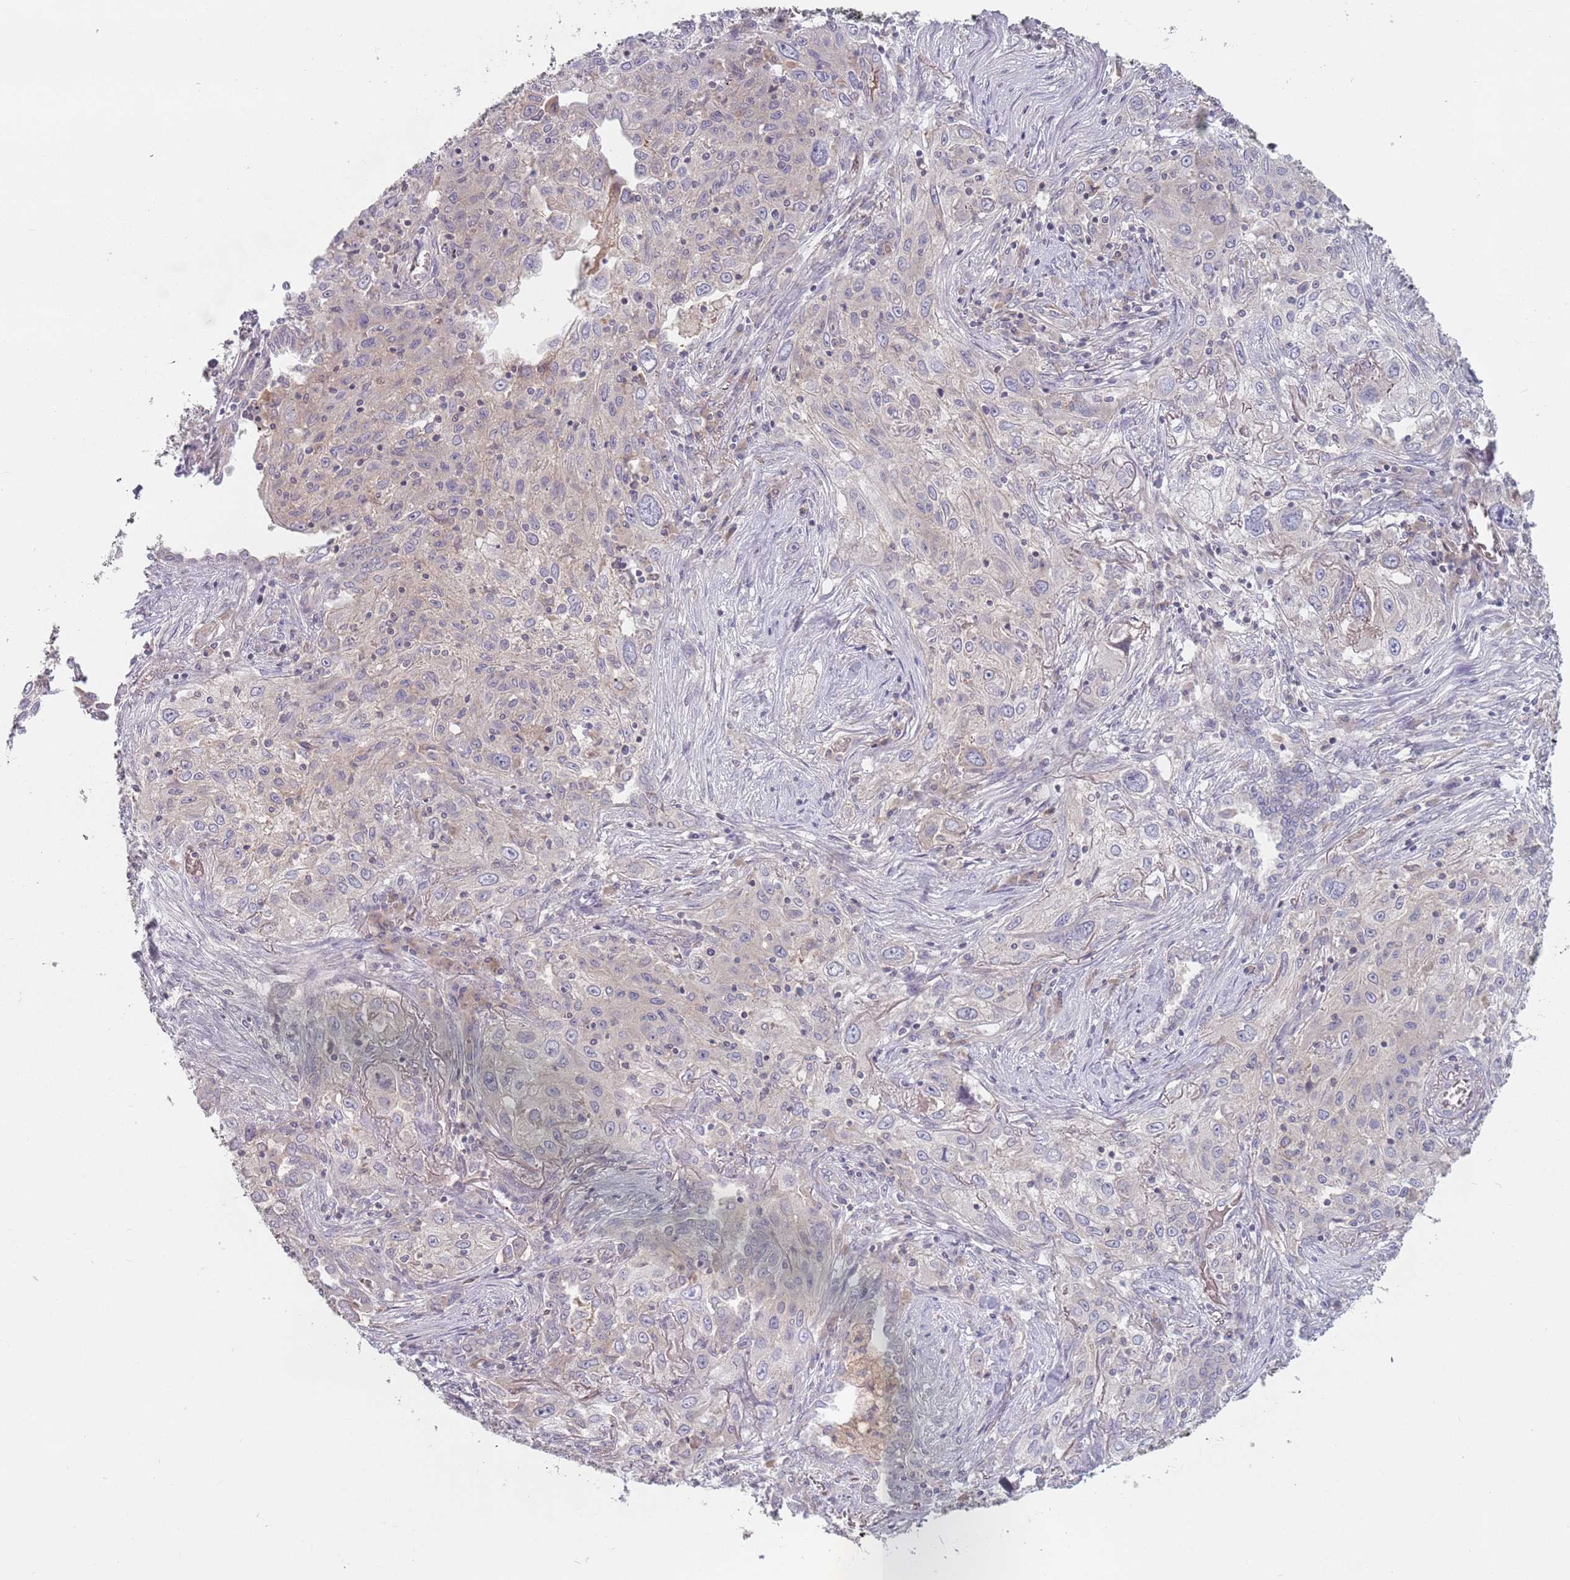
{"staining": {"intensity": "negative", "quantity": "none", "location": "none"}, "tissue": "lung cancer", "cell_type": "Tumor cells", "image_type": "cancer", "snomed": [{"axis": "morphology", "description": "Squamous cell carcinoma, NOS"}, {"axis": "topography", "description": "Lung"}], "caption": "Immunohistochemistry (IHC) photomicrograph of neoplastic tissue: lung cancer stained with DAB (3,3'-diaminobenzidine) demonstrates no significant protein staining in tumor cells.", "gene": "ASB13", "patient": {"sex": "female", "age": 69}}